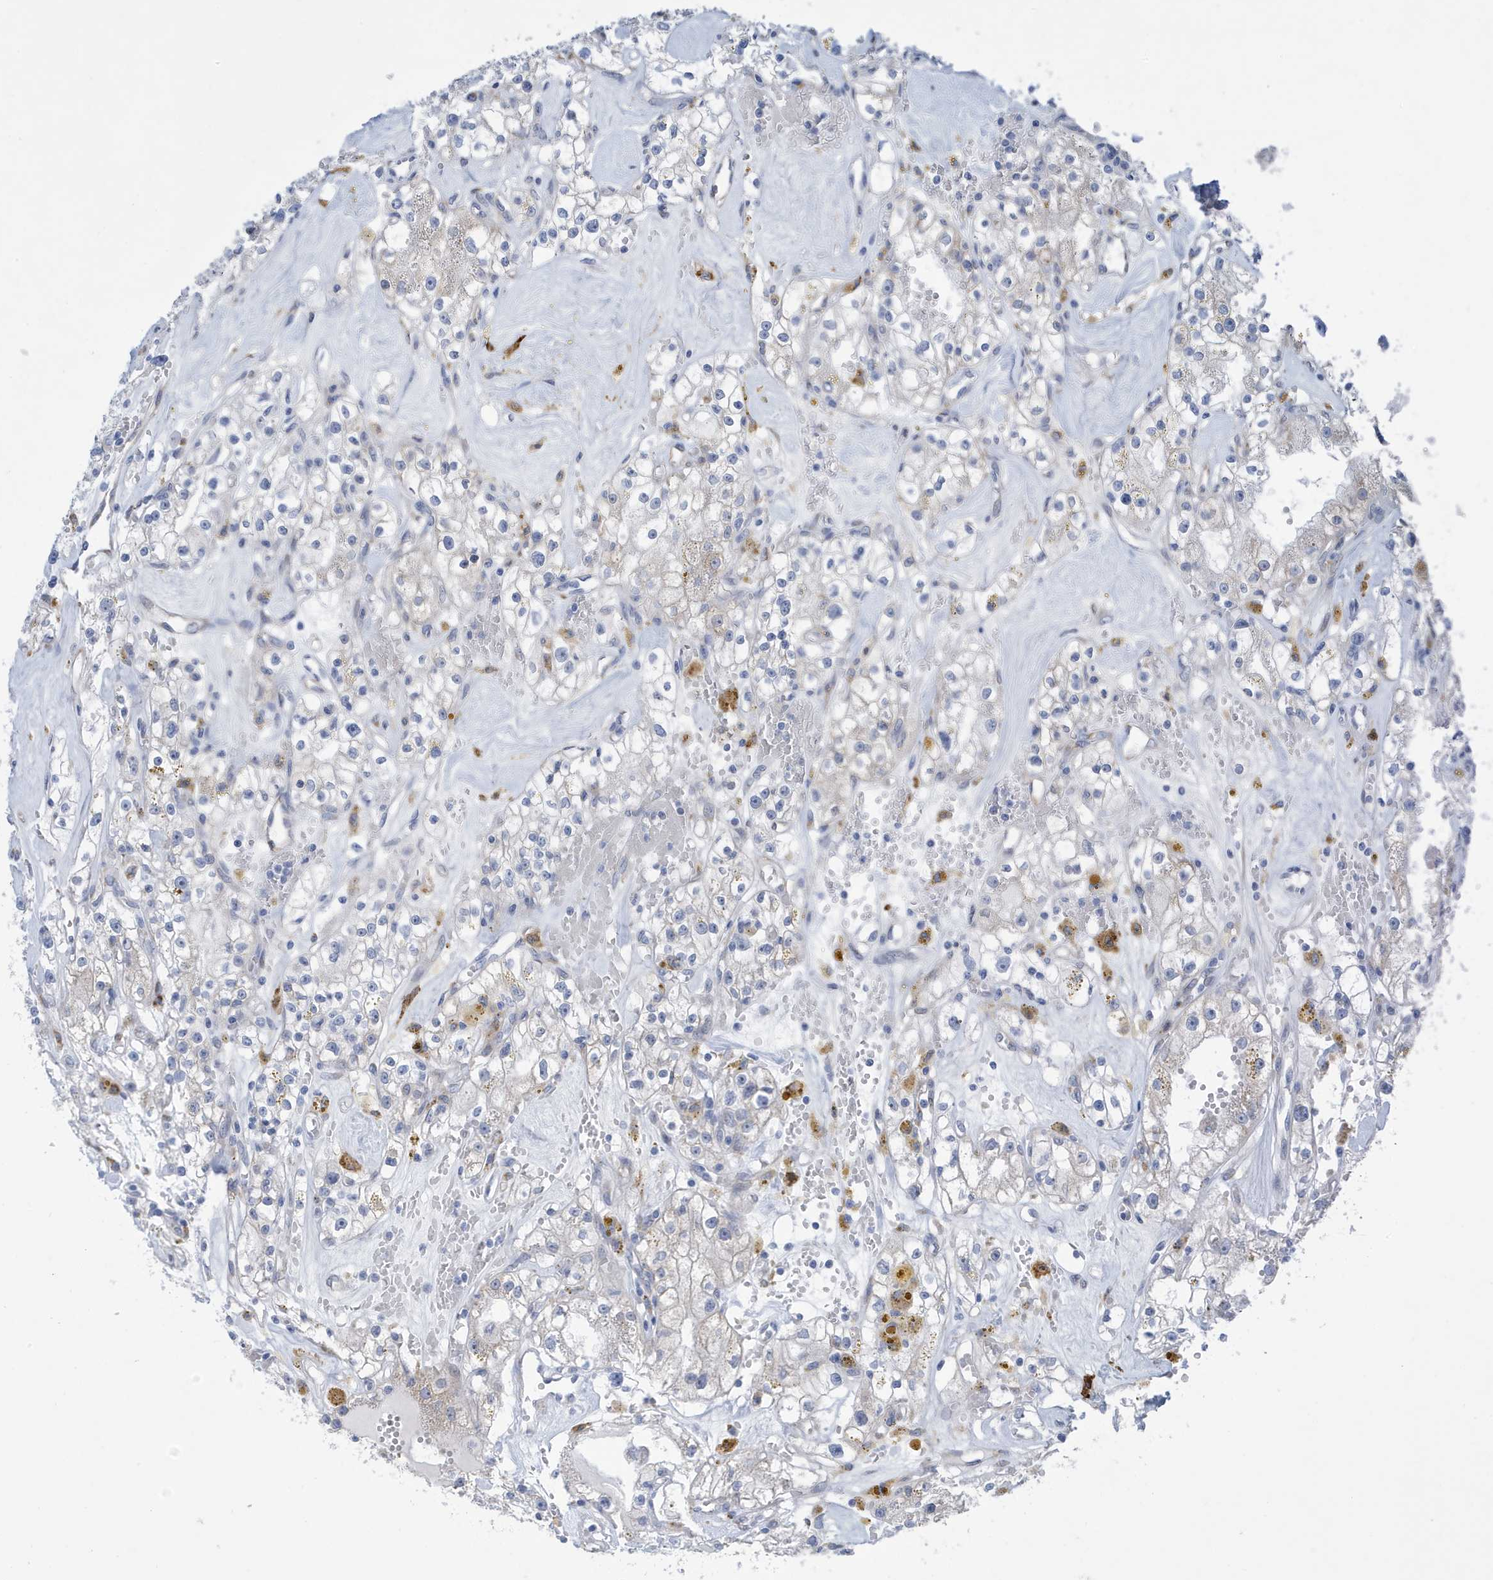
{"staining": {"intensity": "negative", "quantity": "none", "location": "none"}, "tissue": "renal cancer", "cell_type": "Tumor cells", "image_type": "cancer", "snomed": [{"axis": "morphology", "description": "Adenocarcinoma, NOS"}, {"axis": "topography", "description": "Kidney"}], "caption": "A photomicrograph of human renal adenocarcinoma is negative for staining in tumor cells.", "gene": "SEMA3F", "patient": {"sex": "male", "age": 56}}